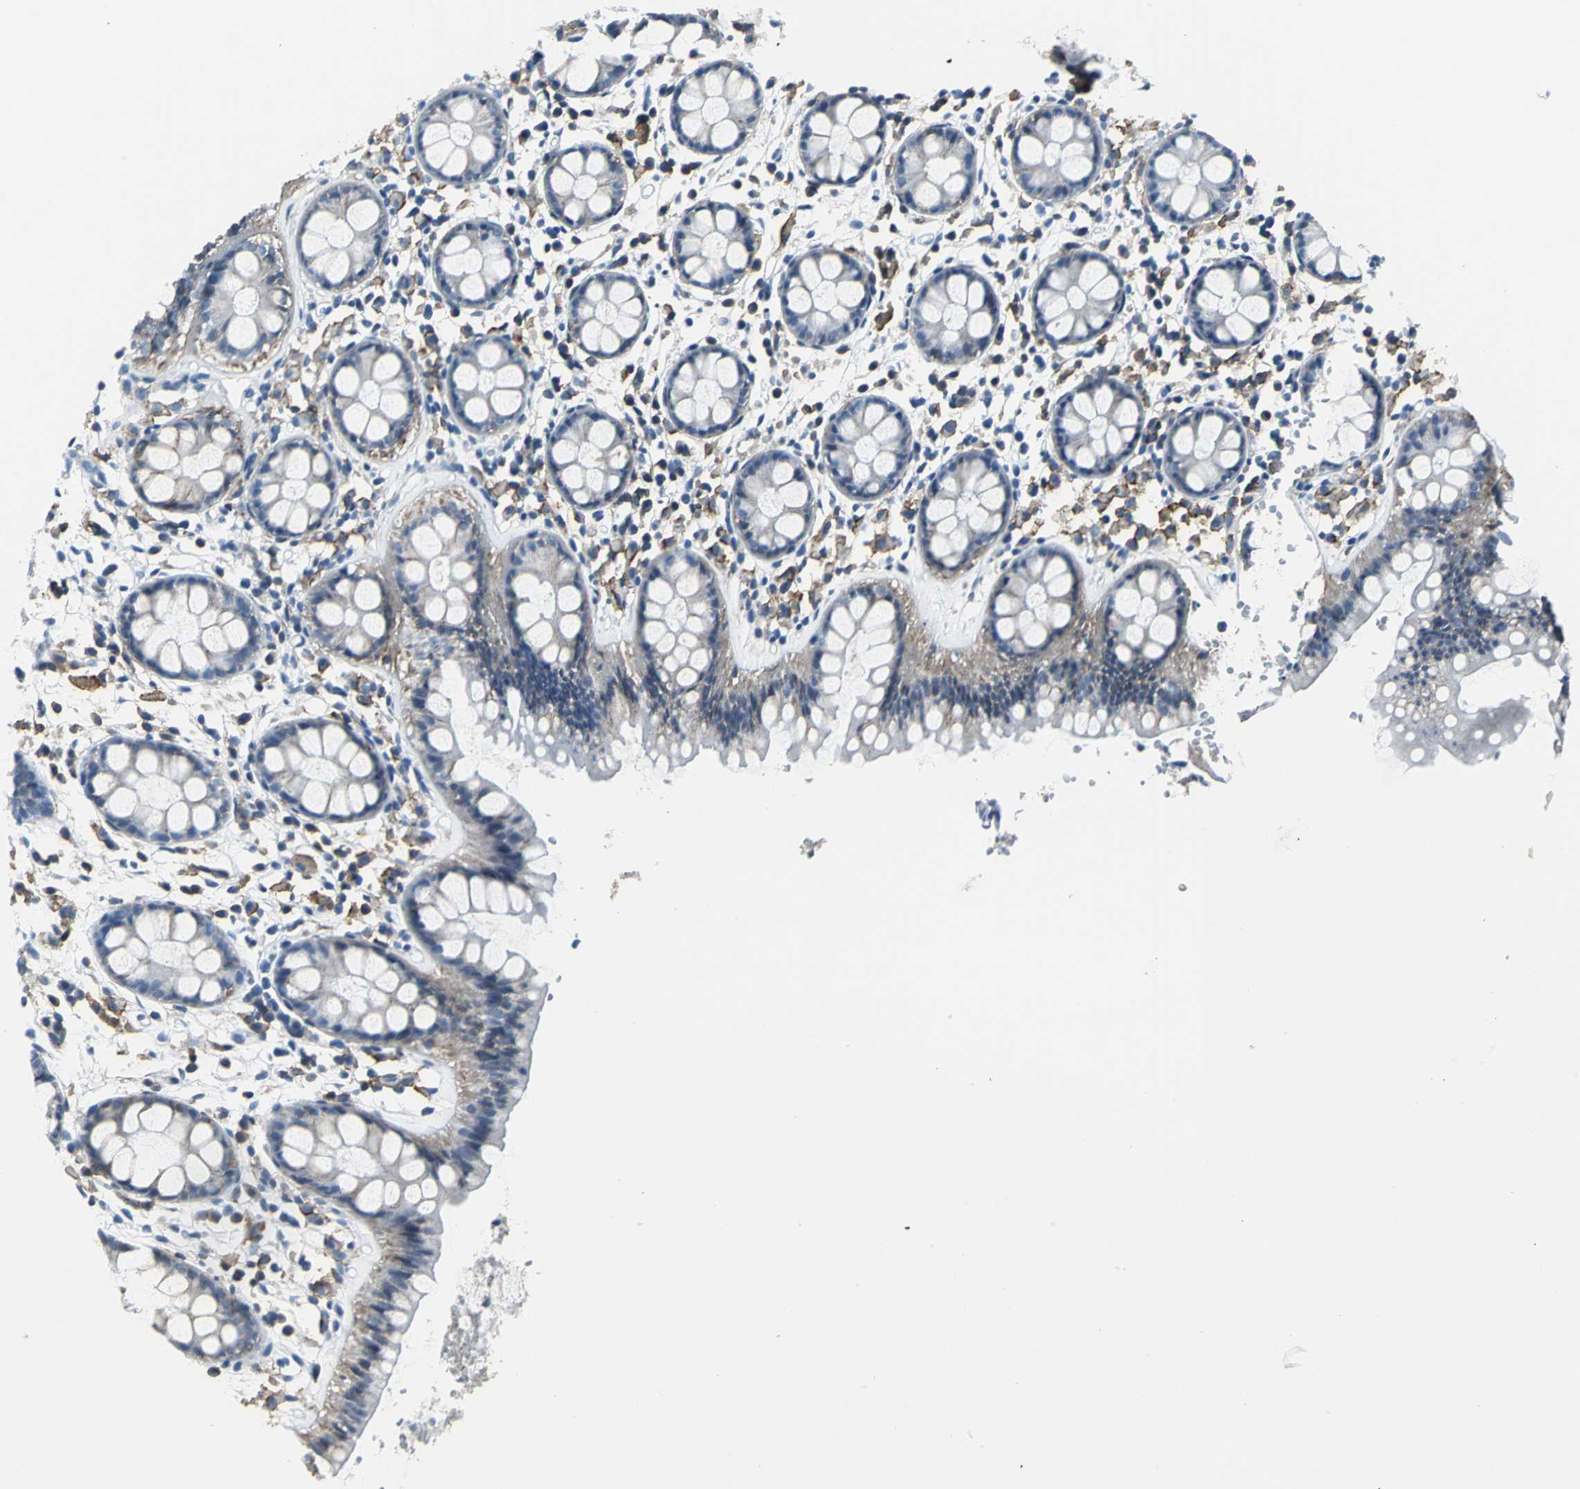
{"staining": {"intensity": "weak", "quantity": ">75%", "location": "cytoplasmic/membranous"}, "tissue": "rectum", "cell_type": "Glandular cells", "image_type": "normal", "snomed": [{"axis": "morphology", "description": "Normal tissue, NOS"}, {"axis": "topography", "description": "Rectum"}], "caption": "Weak cytoplasmic/membranous positivity is present in approximately >75% of glandular cells in benign rectum.", "gene": "IQGAP2", "patient": {"sex": "female", "age": 66}}